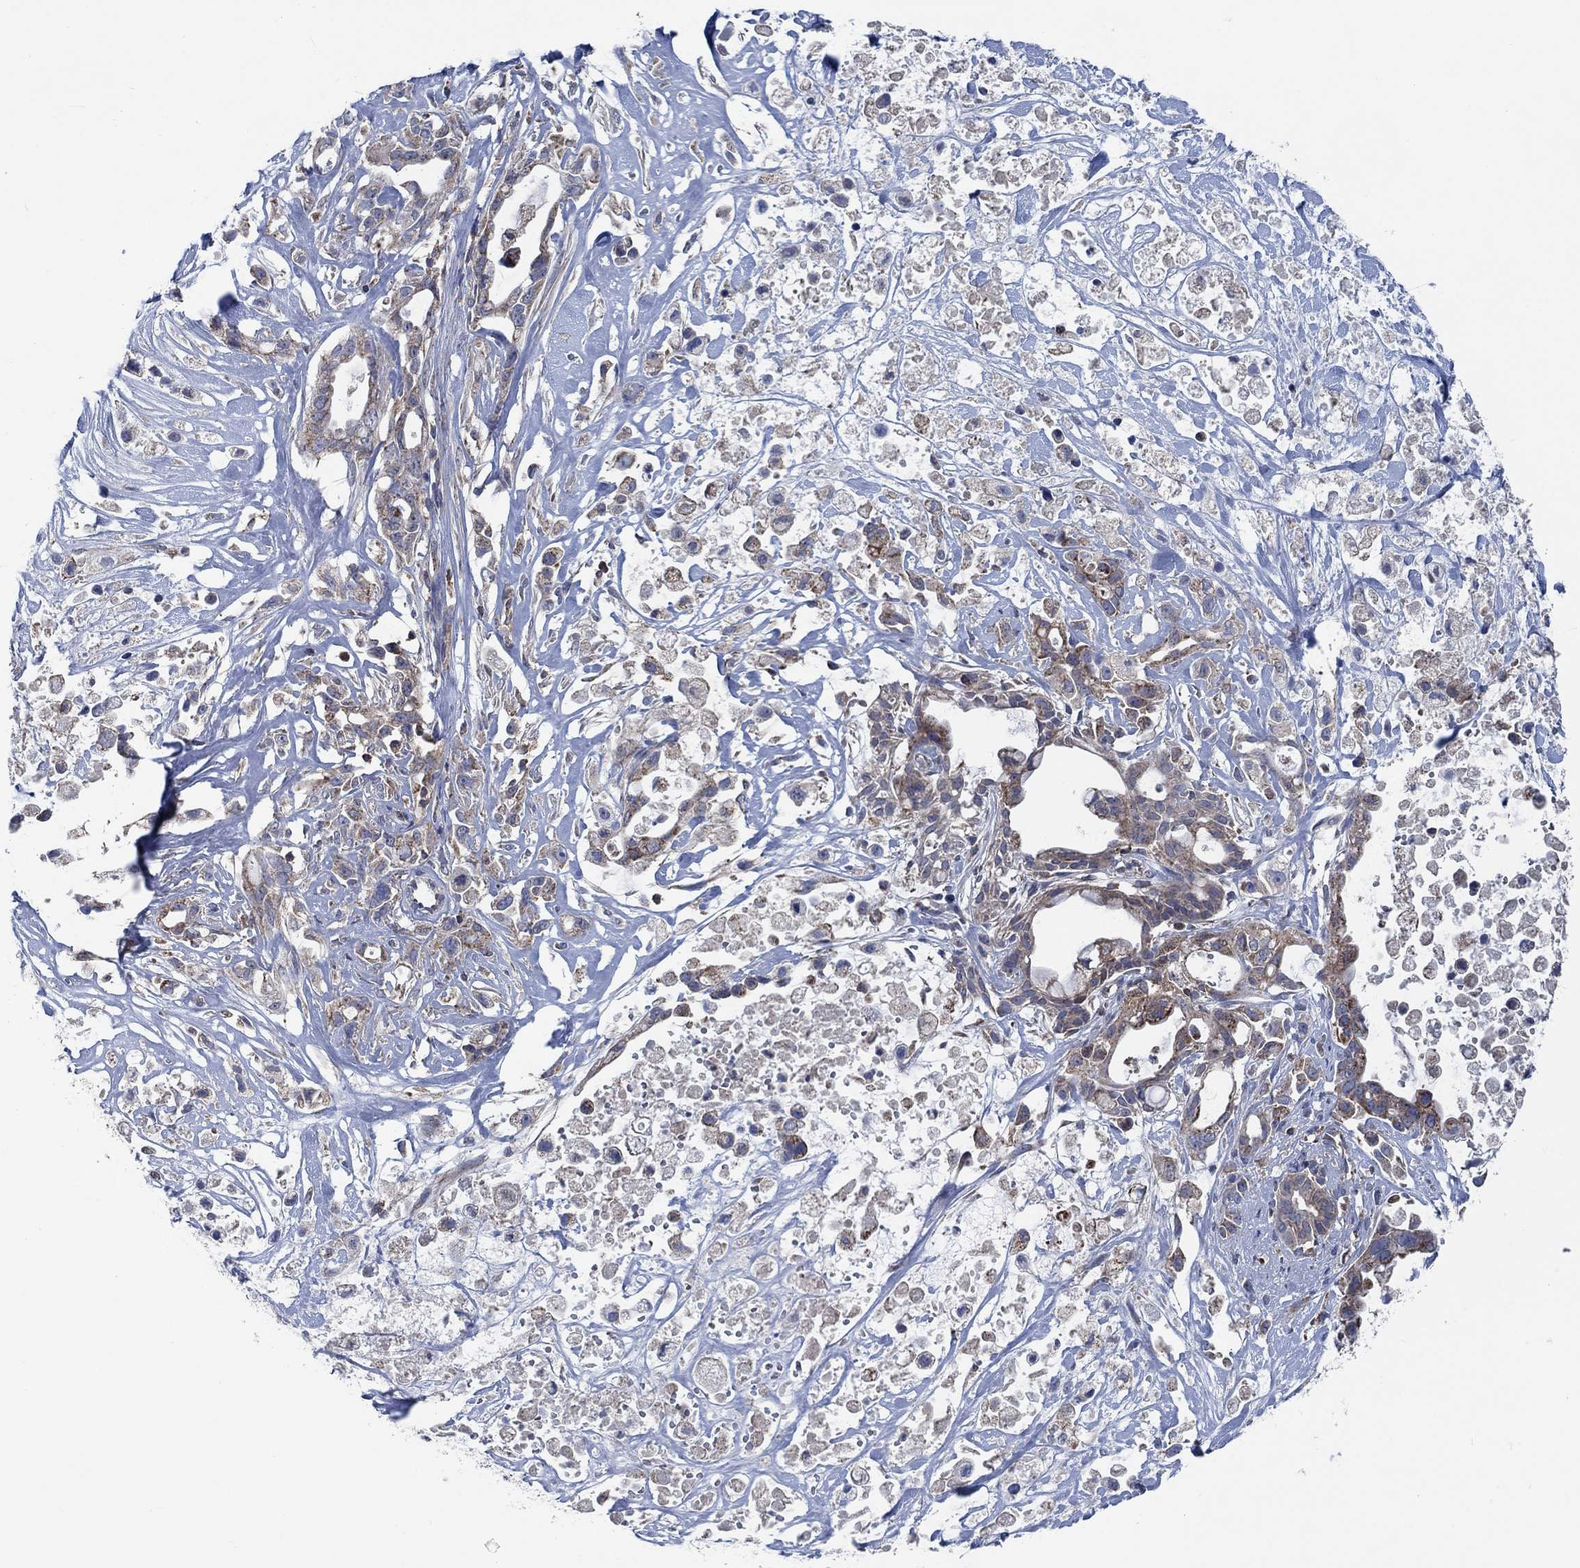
{"staining": {"intensity": "weak", "quantity": ">75%", "location": "cytoplasmic/membranous"}, "tissue": "pancreatic cancer", "cell_type": "Tumor cells", "image_type": "cancer", "snomed": [{"axis": "morphology", "description": "Adenocarcinoma, NOS"}, {"axis": "topography", "description": "Pancreas"}], "caption": "Protein staining shows weak cytoplasmic/membranous expression in approximately >75% of tumor cells in pancreatic cancer.", "gene": "STXBP6", "patient": {"sex": "male", "age": 44}}